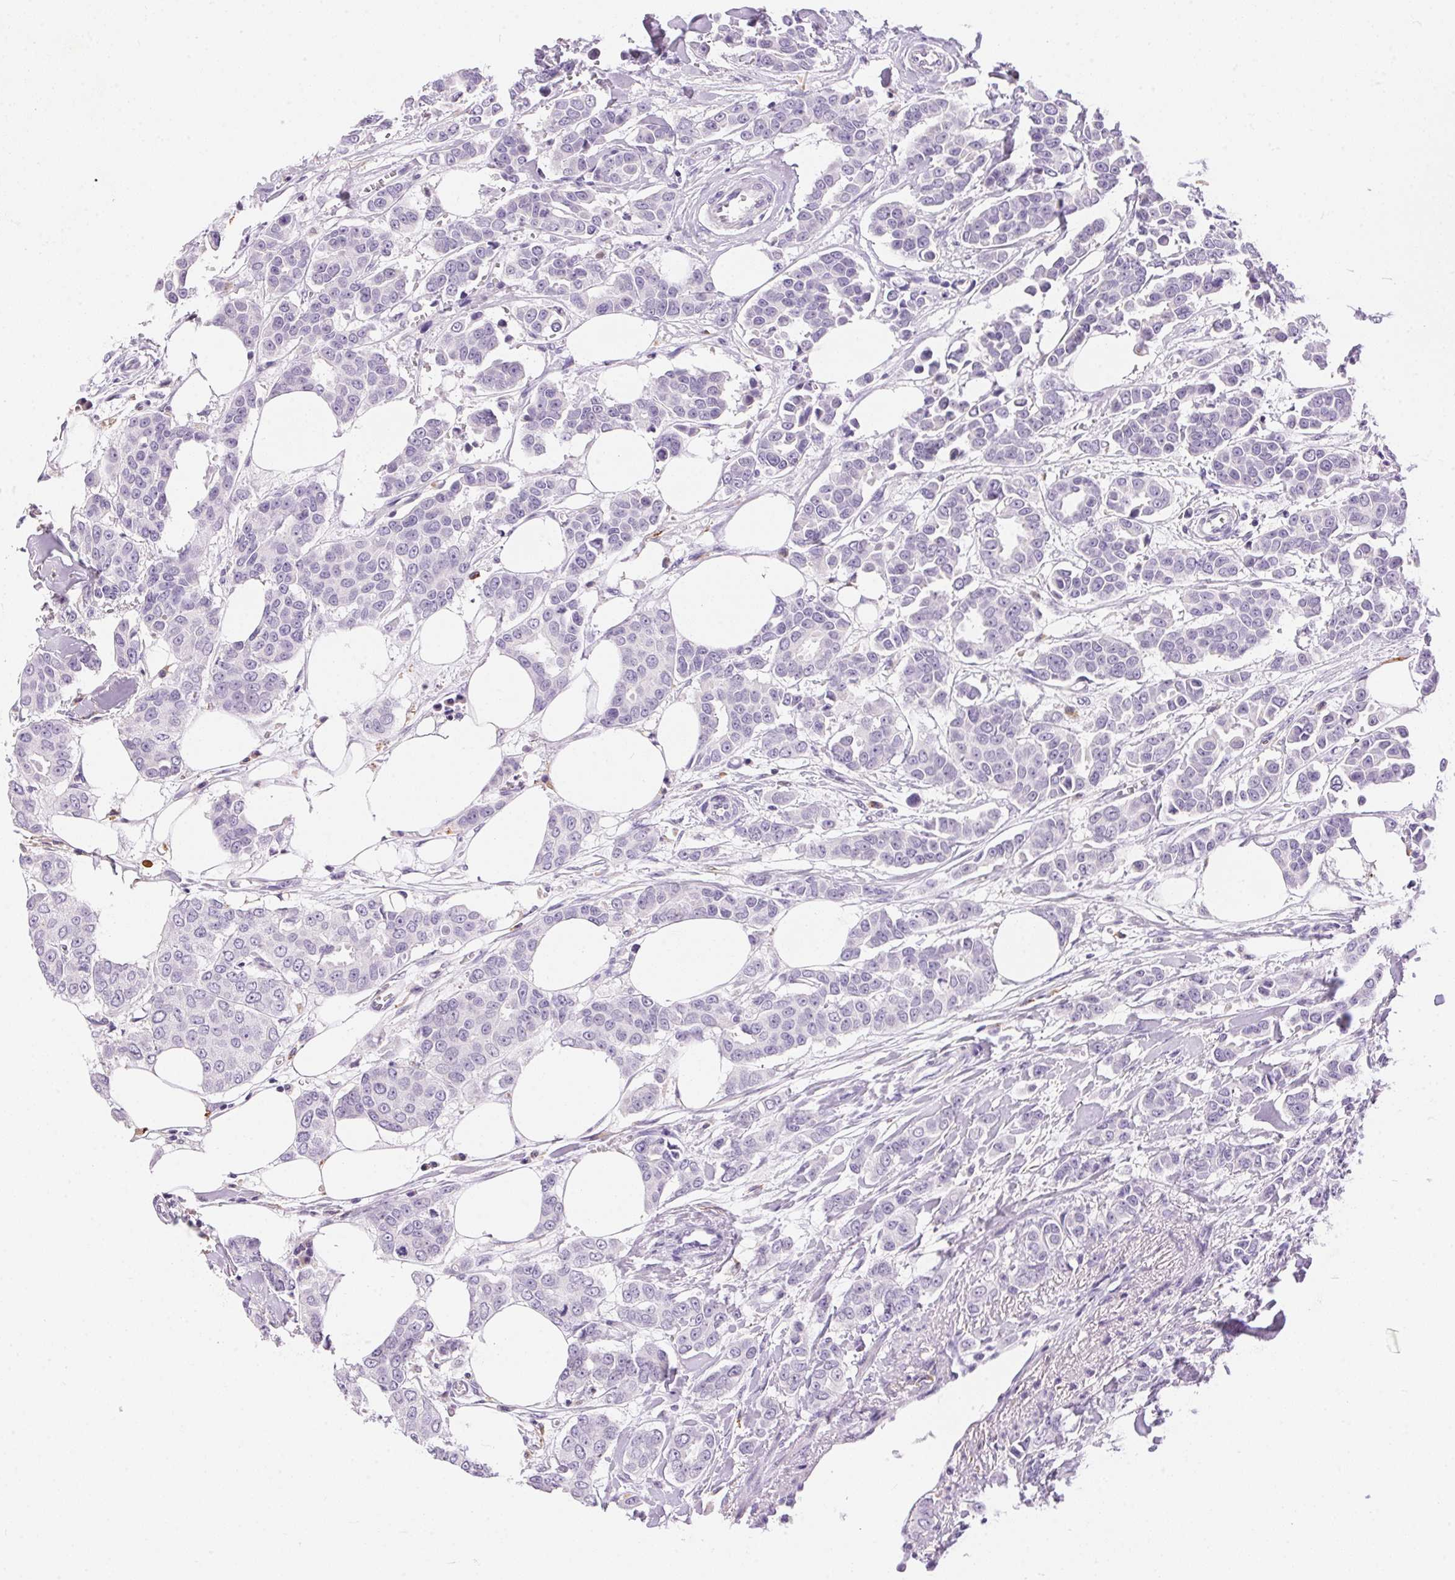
{"staining": {"intensity": "negative", "quantity": "none", "location": "none"}, "tissue": "breast cancer", "cell_type": "Tumor cells", "image_type": "cancer", "snomed": [{"axis": "morphology", "description": "Duct carcinoma"}, {"axis": "topography", "description": "Breast"}], "caption": "This is an immunohistochemistry micrograph of infiltrating ductal carcinoma (breast). There is no positivity in tumor cells.", "gene": "PNLIPRP3", "patient": {"sex": "female", "age": 94}}